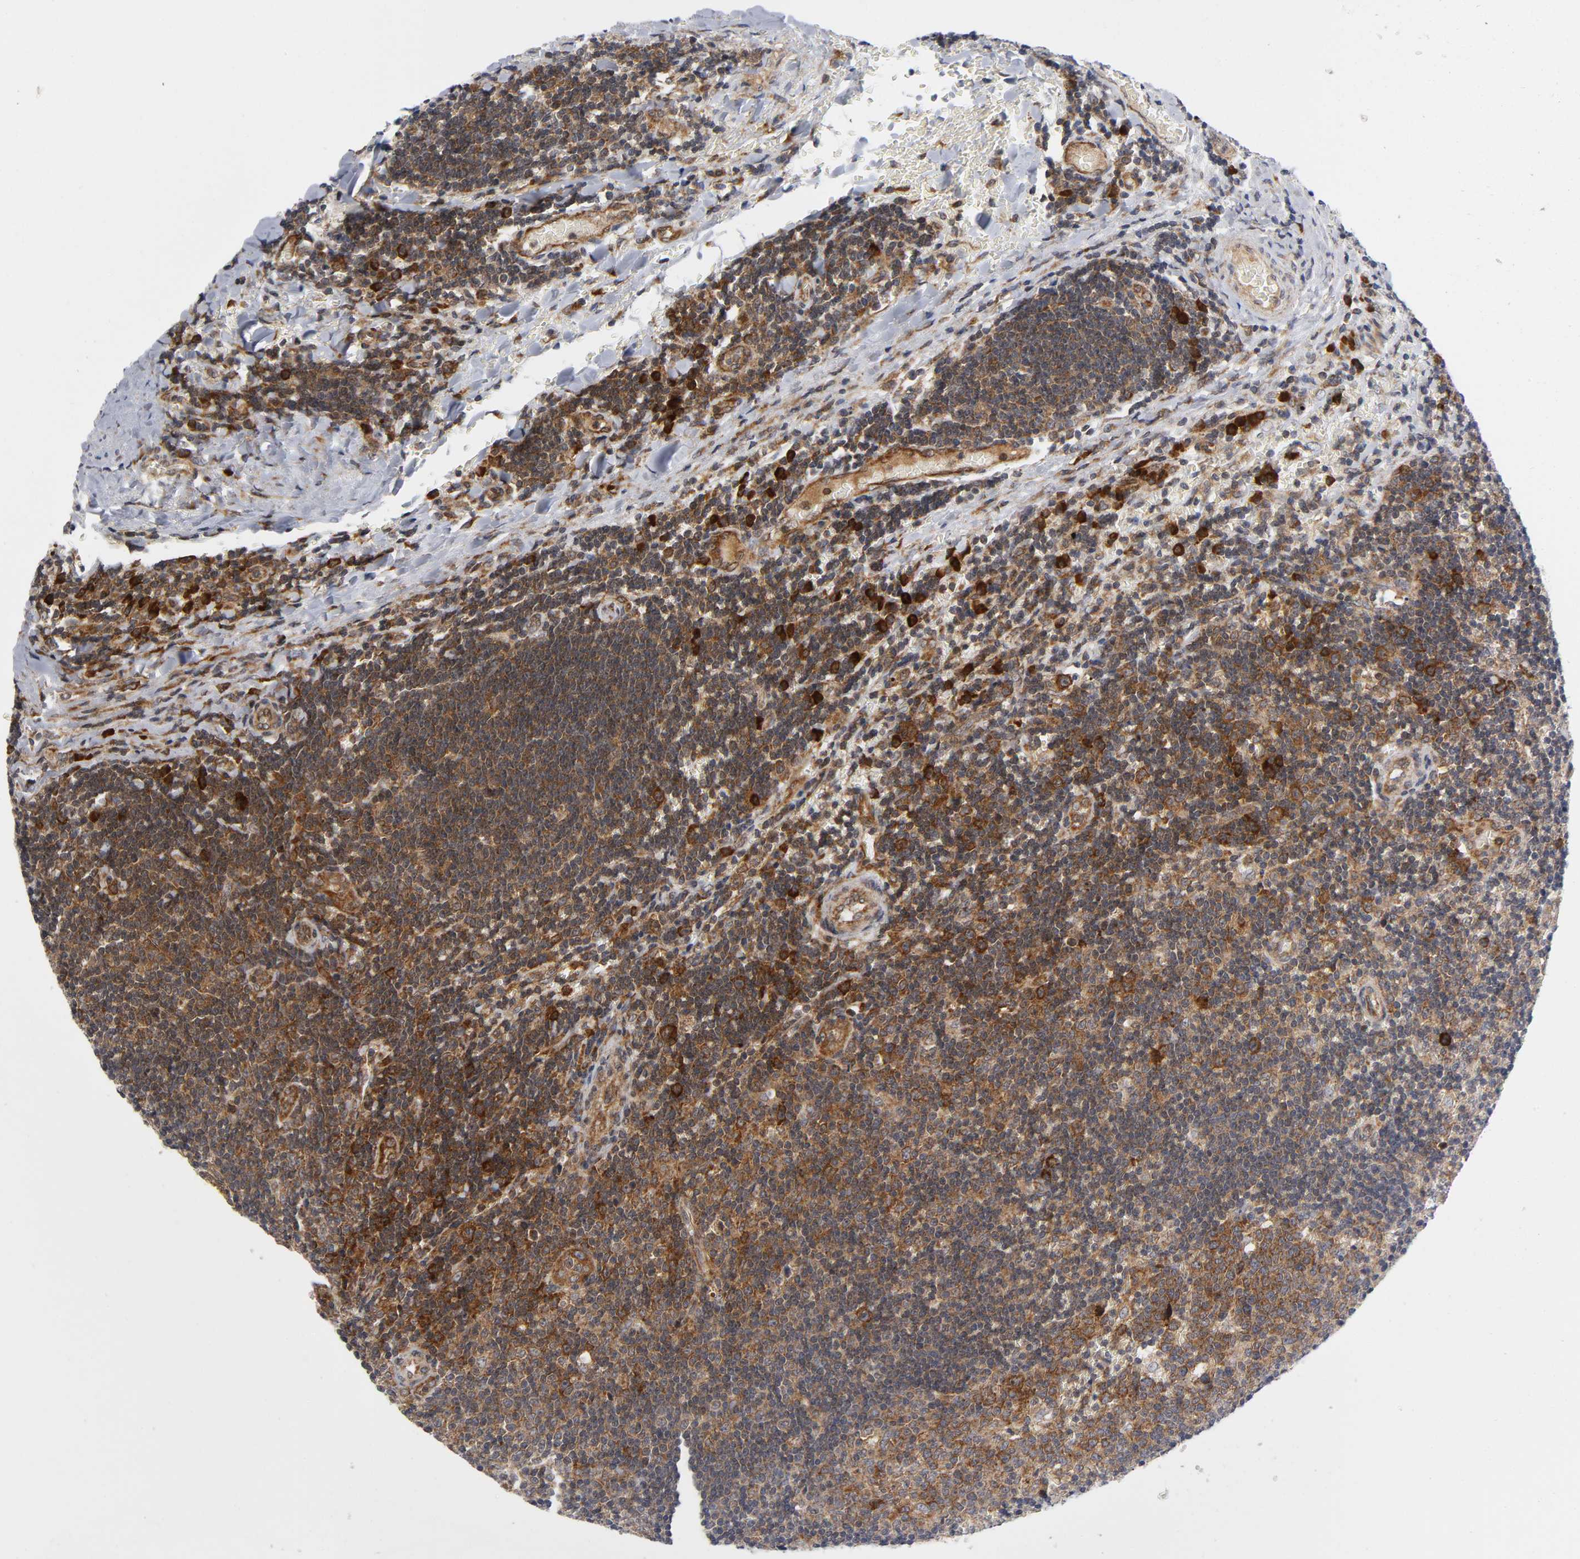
{"staining": {"intensity": "strong", "quantity": ">75%", "location": "cytoplasmic/membranous"}, "tissue": "lymph node", "cell_type": "Germinal center cells", "image_type": "normal", "snomed": [{"axis": "morphology", "description": "Normal tissue, NOS"}, {"axis": "topography", "description": "Lymph node"}, {"axis": "topography", "description": "Salivary gland"}], "caption": "Immunohistochemical staining of normal human lymph node shows high levels of strong cytoplasmic/membranous positivity in about >75% of germinal center cells.", "gene": "EIF5", "patient": {"sex": "male", "age": 8}}